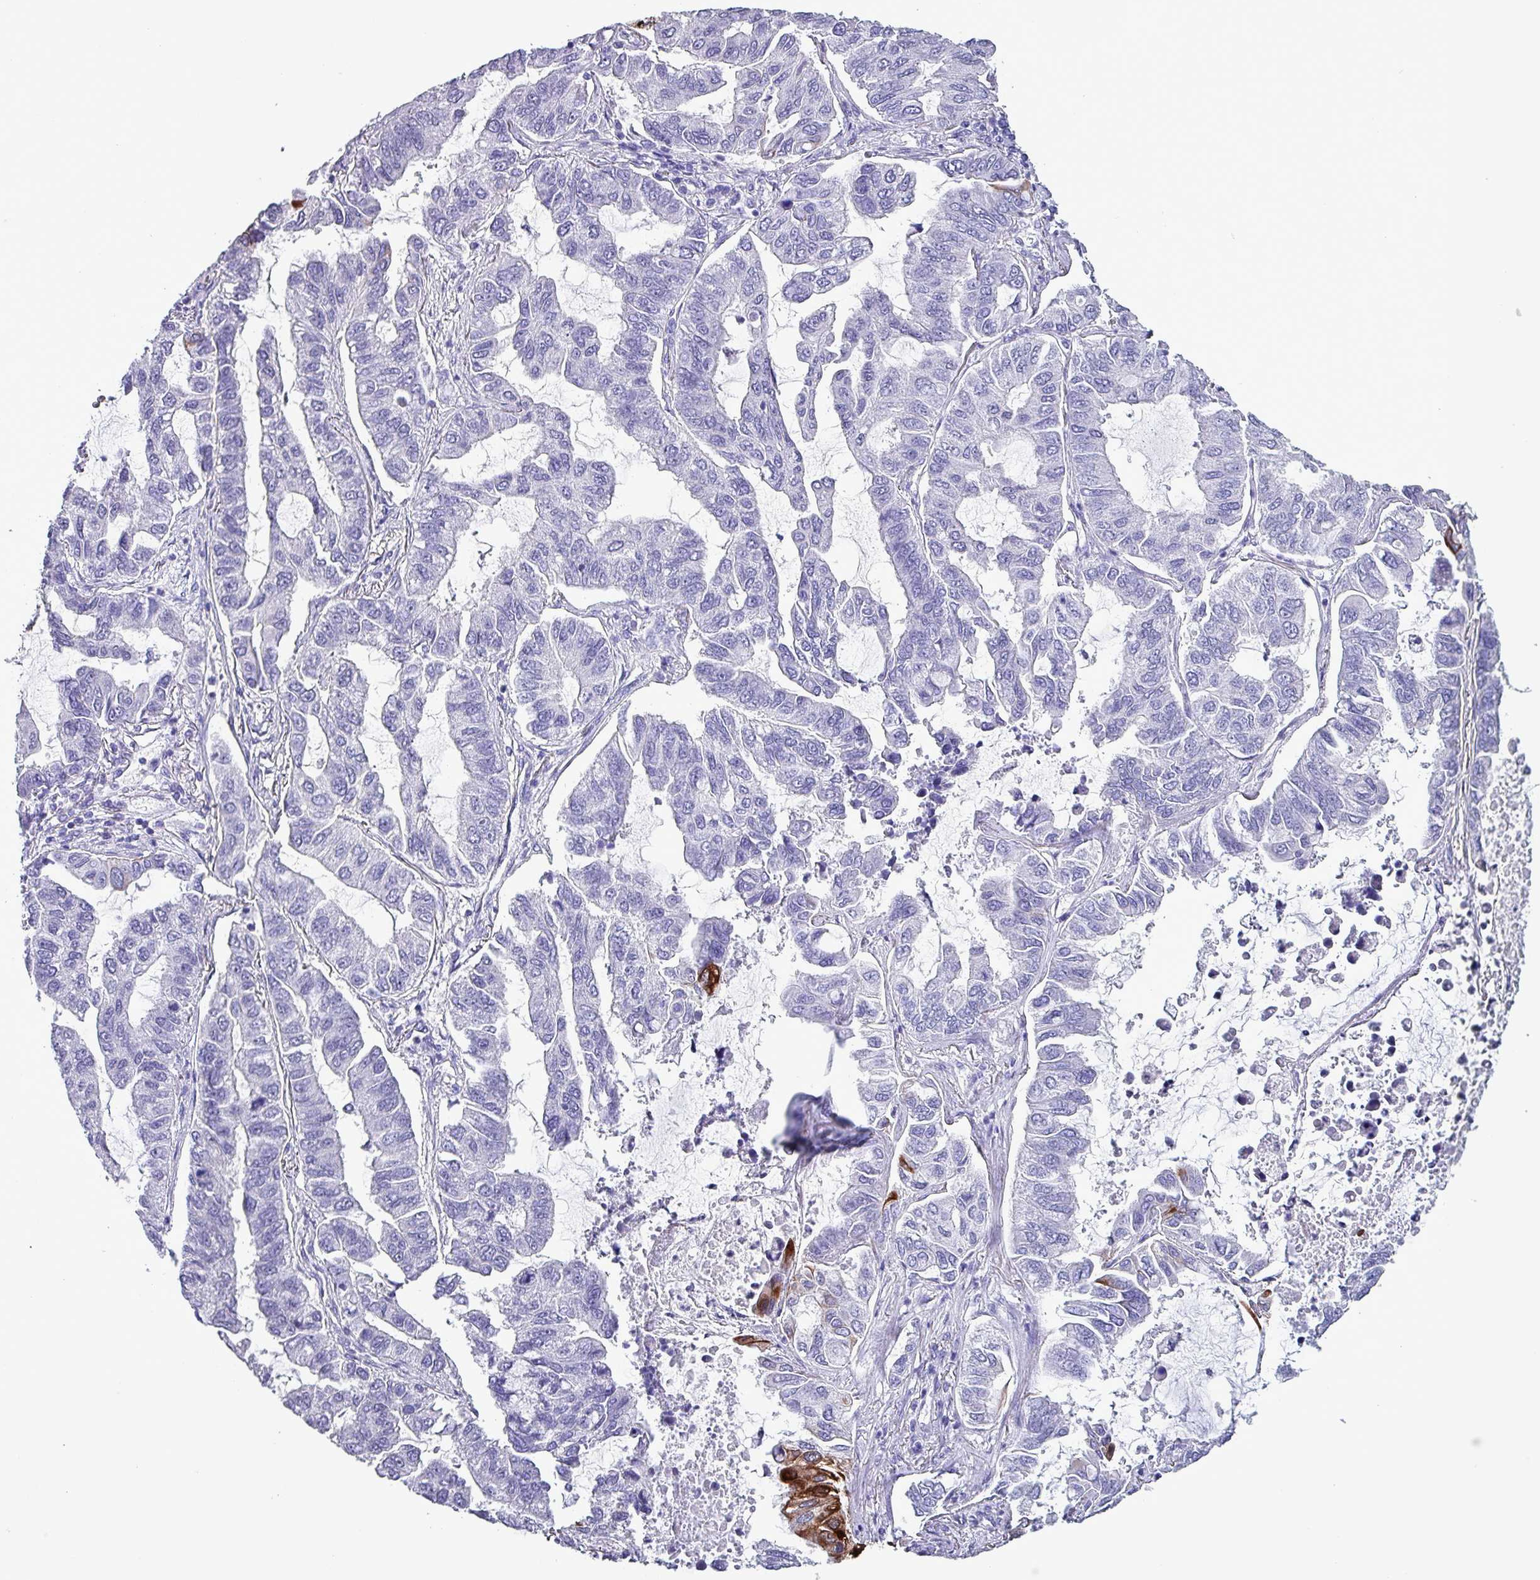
{"staining": {"intensity": "strong", "quantity": "<25%", "location": "cytoplasmic/membranous"}, "tissue": "lung cancer", "cell_type": "Tumor cells", "image_type": "cancer", "snomed": [{"axis": "morphology", "description": "Adenocarcinoma, NOS"}, {"axis": "topography", "description": "Lung"}], "caption": "Adenocarcinoma (lung) stained with a protein marker demonstrates strong staining in tumor cells.", "gene": "KRT6C", "patient": {"sex": "male", "age": 64}}